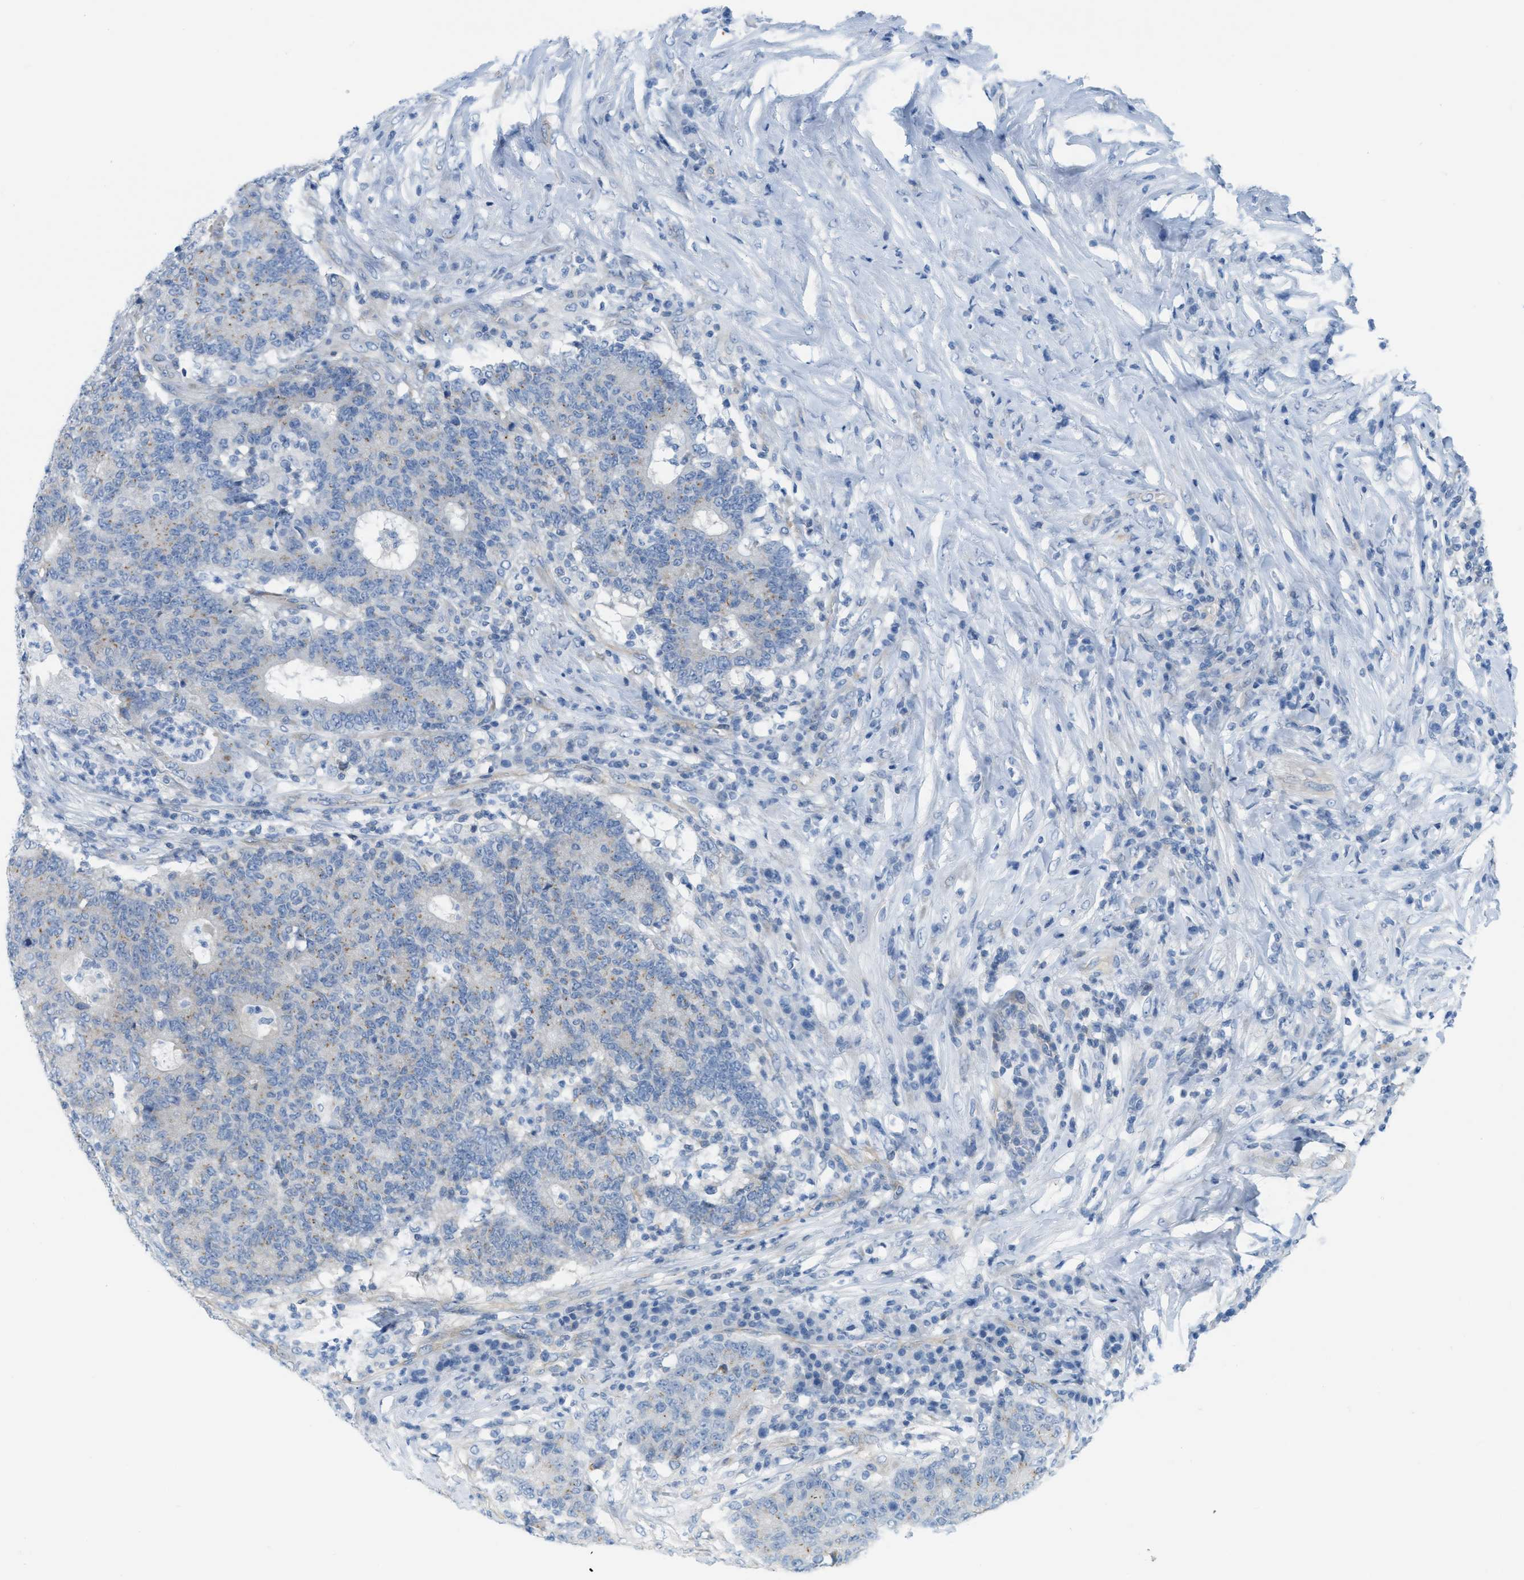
{"staining": {"intensity": "negative", "quantity": "none", "location": "none"}, "tissue": "colorectal cancer", "cell_type": "Tumor cells", "image_type": "cancer", "snomed": [{"axis": "morphology", "description": "Normal tissue, NOS"}, {"axis": "morphology", "description": "Adenocarcinoma, NOS"}, {"axis": "topography", "description": "Colon"}], "caption": "A high-resolution micrograph shows immunohistochemistry (IHC) staining of colorectal adenocarcinoma, which exhibits no significant staining in tumor cells.", "gene": "ASGR1", "patient": {"sex": "female", "age": 75}}